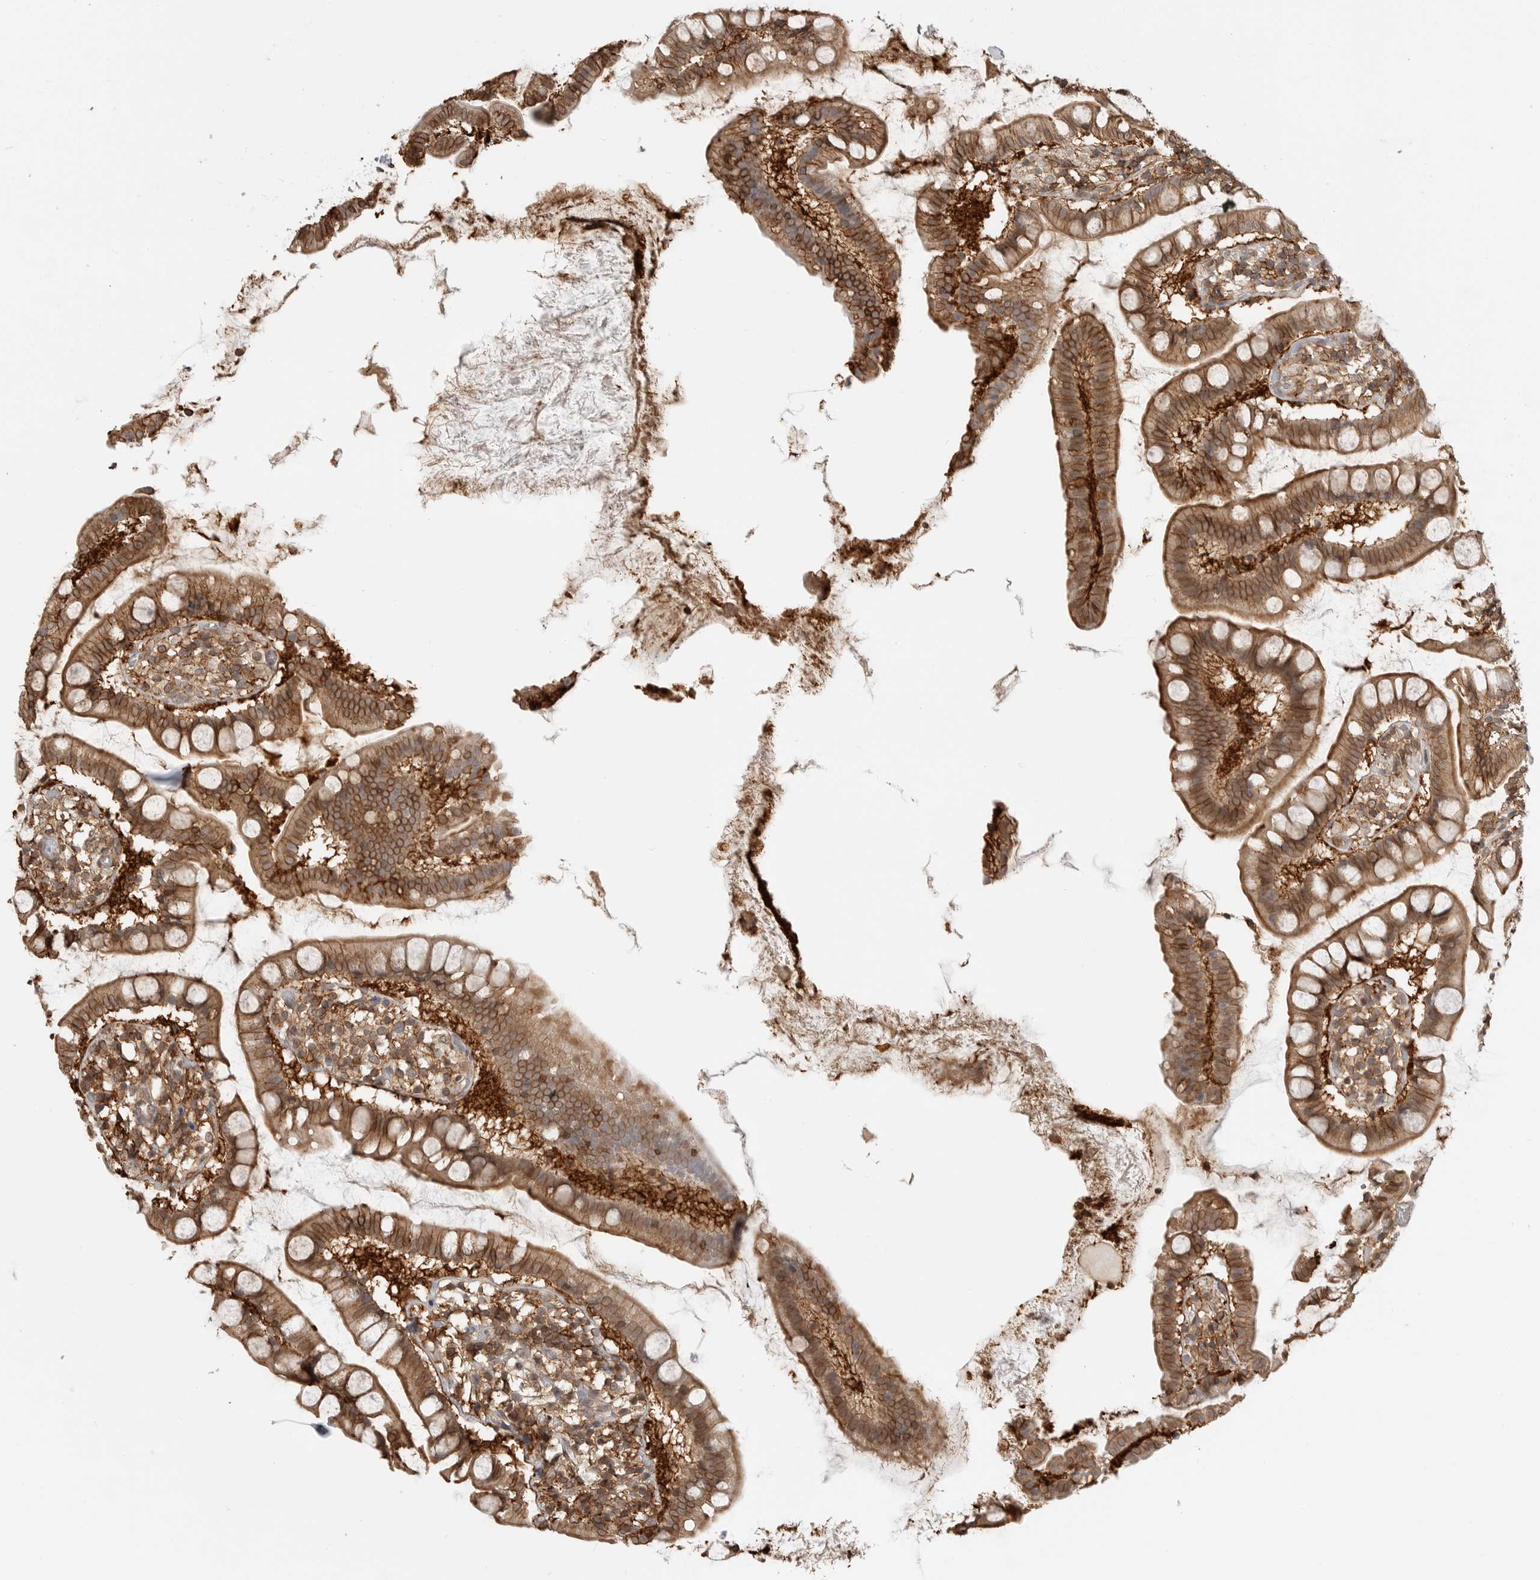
{"staining": {"intensity": "moderate", "quantity": ">75%", "location": "cytoplasmic/membranous"}, "tissue": "small intestine", "cell_type": "Glandular cells", "image_type": "normal", "snomed": [{"axis": "morphology", "description": "Normal tissue, NOS"}, {"axis": "topography", "description": "Small intestine"}], "caption": "Brown immunohistochemical staining in benign human small intestine exhibits moderate cytoplasmic/membranous expression in about >75% of glandular cells.", "gene": "ANXA11", "patient": {"sex": "female", "age": 84}}